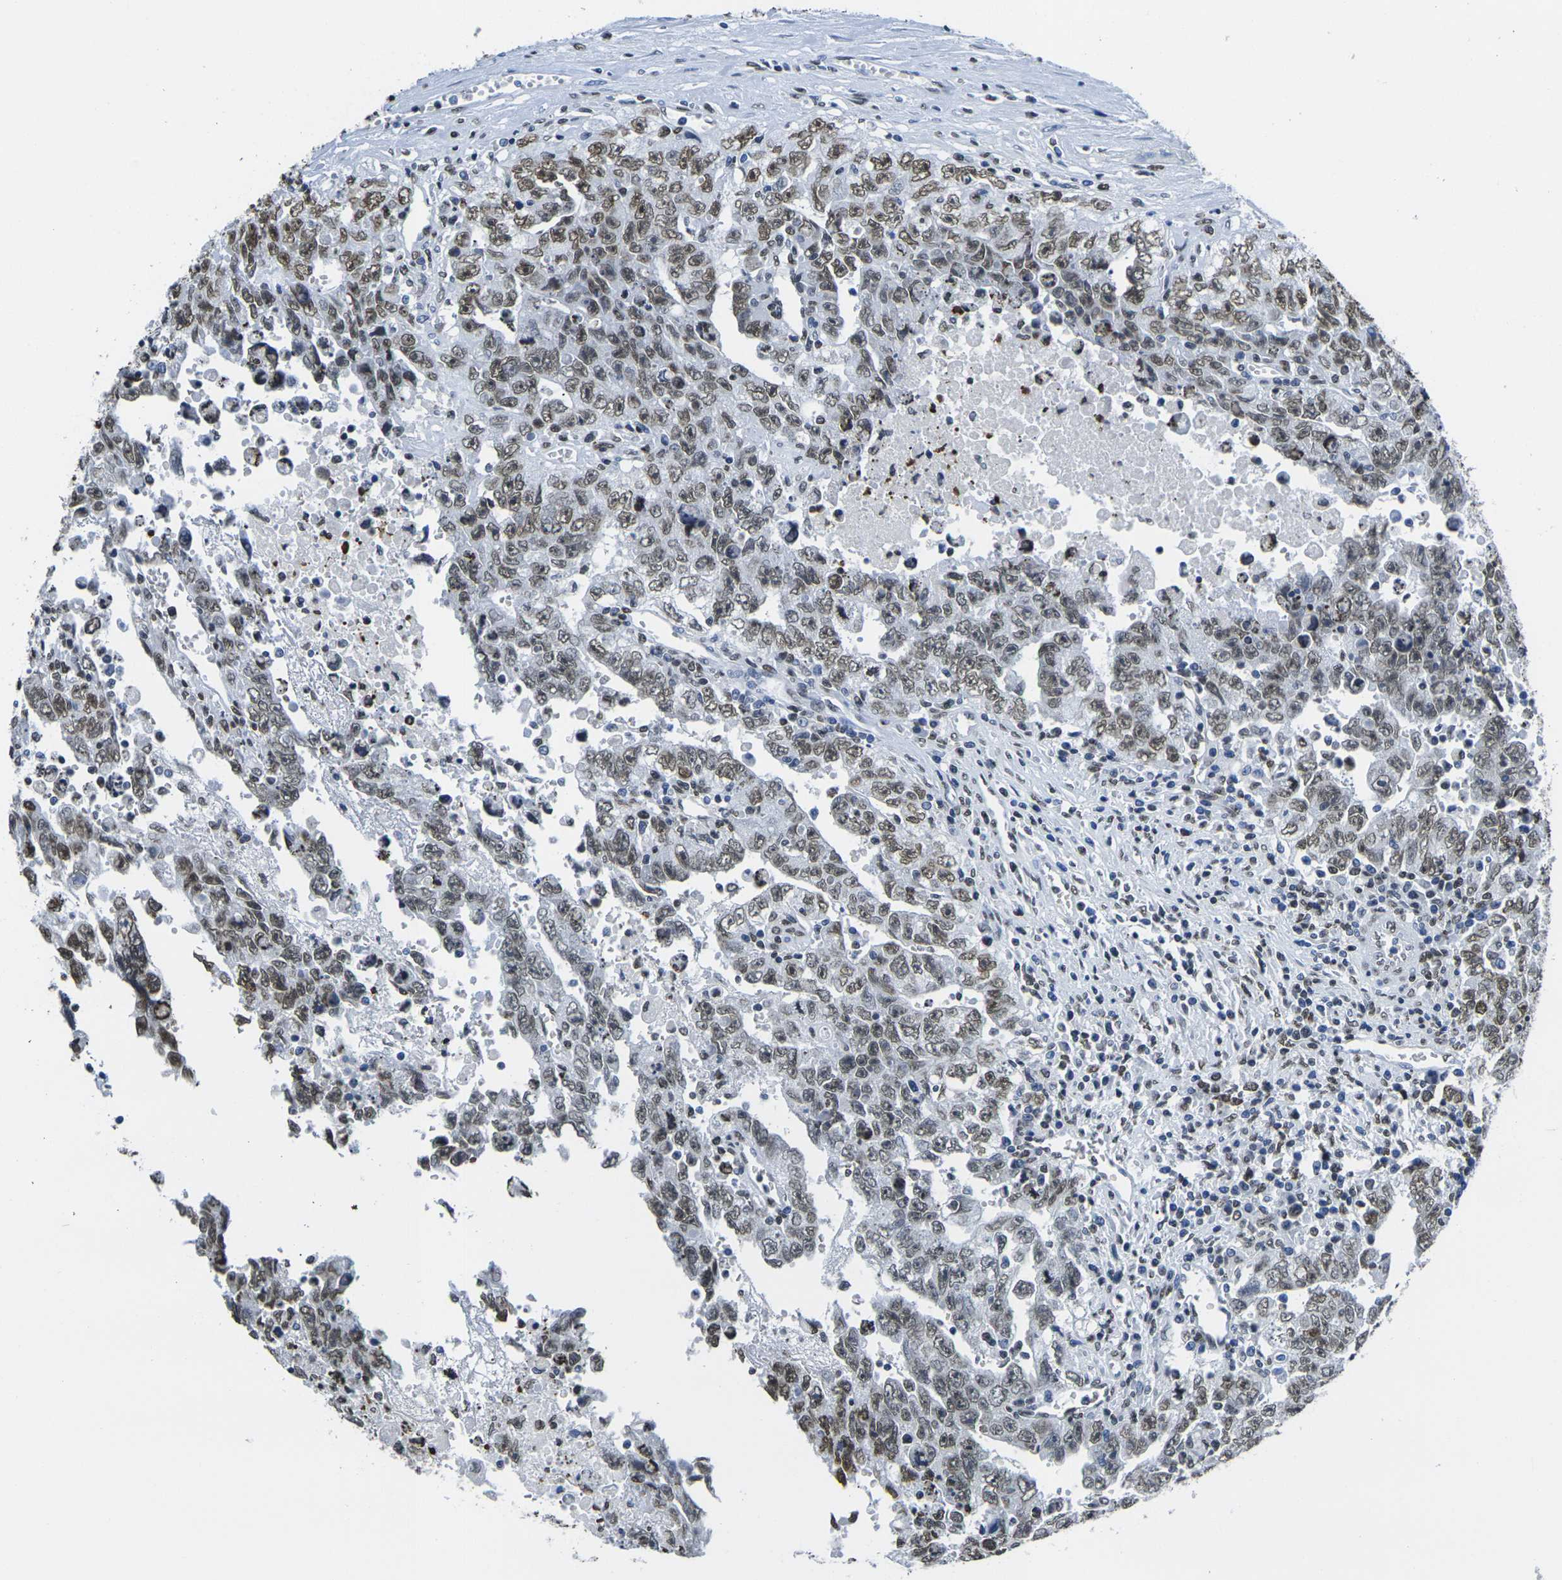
{"staining": {"intensity": "moderate", "quantity": ">75%", "location": "nuclear"}, "tissue": "testis cancer", "cell_type": "Tumor cells", "image_type": "cancer", "snomed": [{"axis": "morphology", "description": "Carcinoma, Embryonal, NOS"}, {"axis": "topography", "description": "Testis"}], "caption": "A brown stain highlights moderate nuclear positivity of a protein in embryonal carcinoma (testis) tumor cells.", "gene": "DRAXIN", "patient": {"sex": "male", "age": 28}}